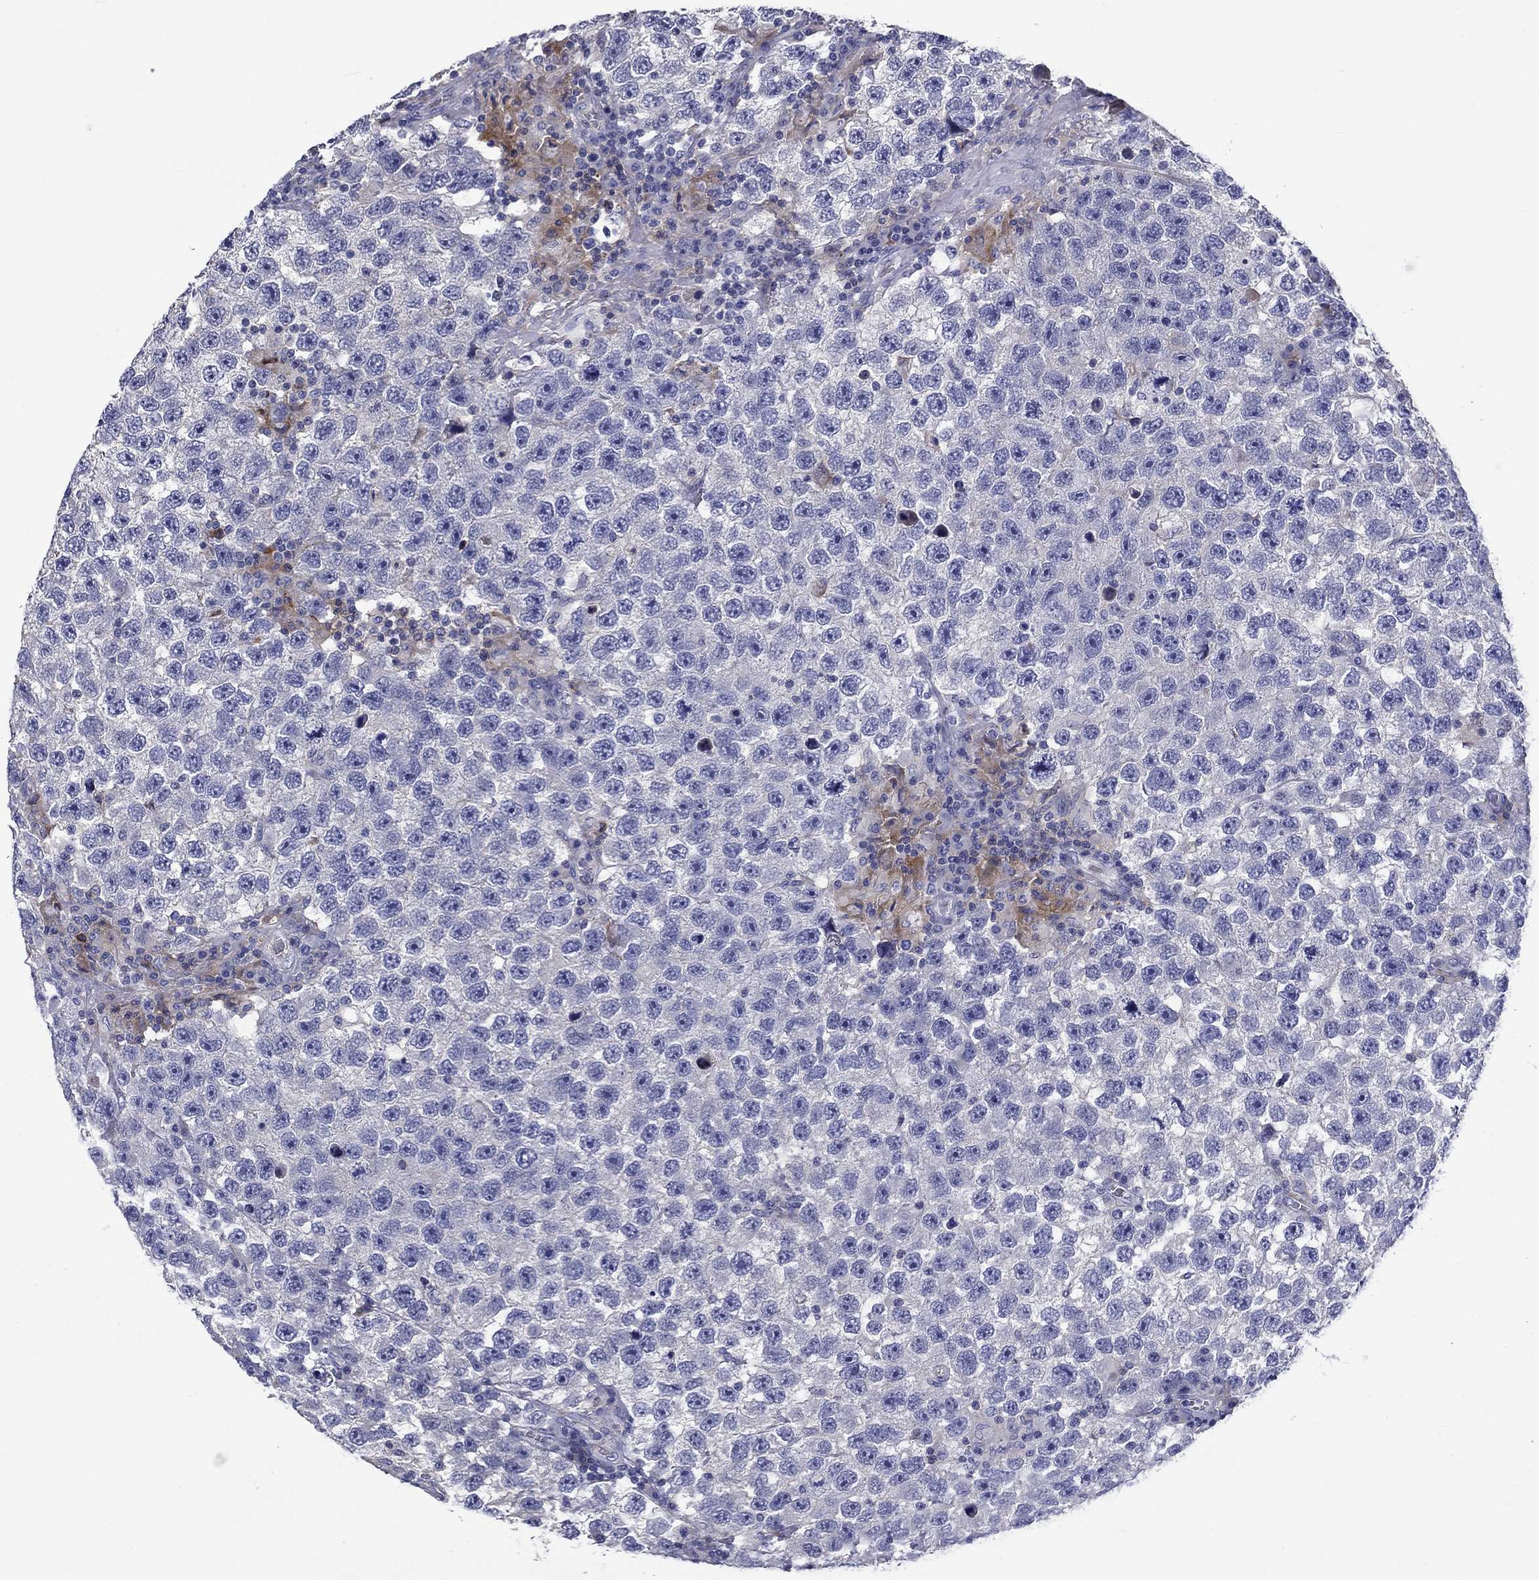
{"staining": {"intensity": "negative", "quantity": "none", "location": "none"}, "tissue": "testis cancer", "cell_type": "Tumor cells", "image_type": "cancer", "snomed": [{"axis": "morphology", "description": "Seminoma, NOS"}, {"axis": "topography", "description": "Testis"}], "caption": "Tumor cells show no significant expression in testis cancer (seminoma). Nuclei are stained in blue.", "gene": "CNDP1", "patient": {"sex": "male", "age": 26}}